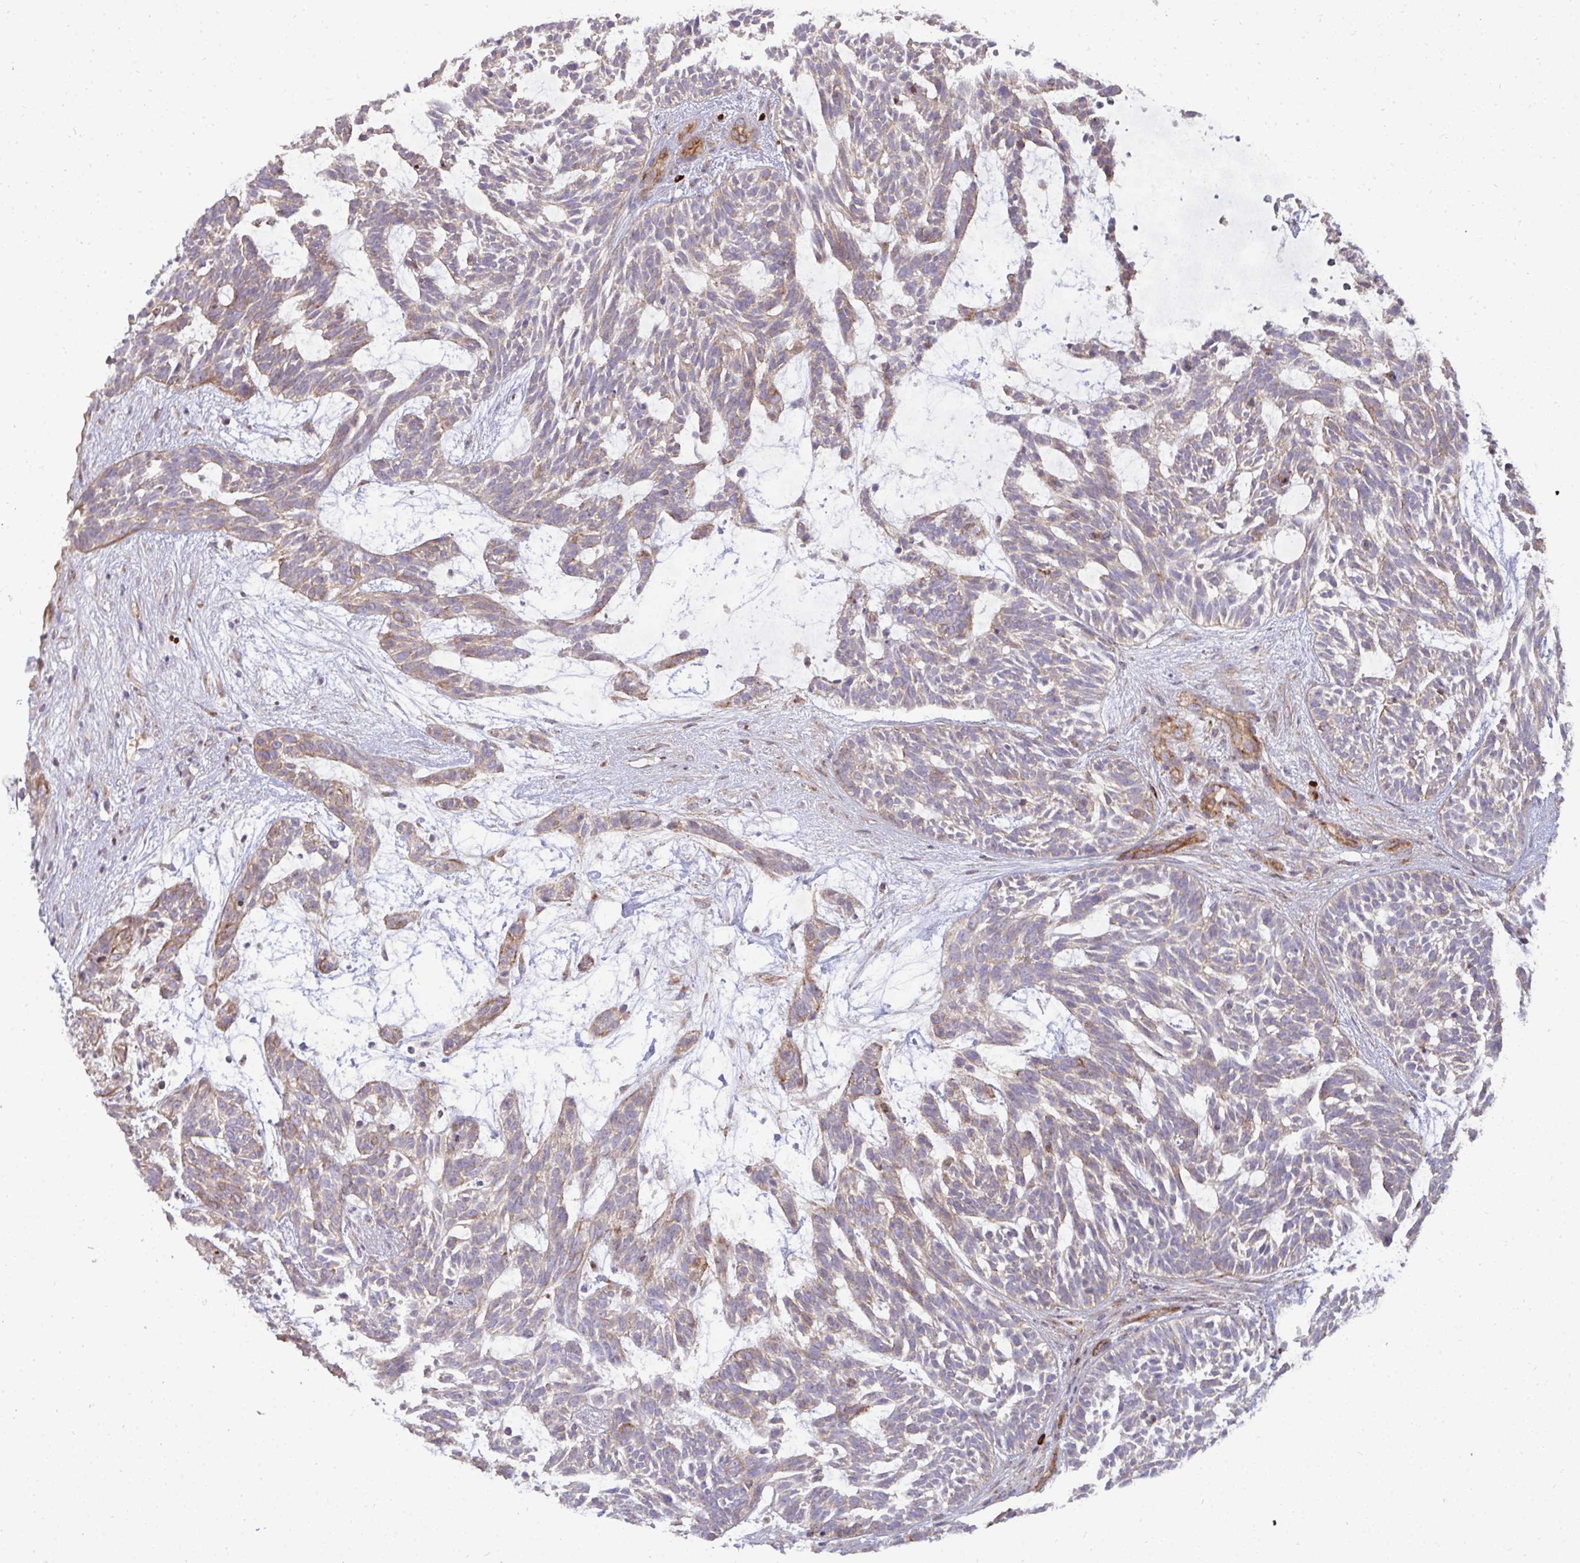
{"staining": {"intensity": "weak", "quantity": "25%-75%", "location": "cytoplasmic/membranous"}, "tissue": "skin cancer", "cell_type": "Tumor cells", "image_type": "cancer", "snomed": [{"axis": "morphology", "description": "Basal cell carcinoma"}, {"axis": "topography", "description": "Skin"}, {"axis": "topography", "description": "Skin, foot"}], "caption": "An image of human skin cancer (basal cell carcinoma) stained for a protein demonstrates weak cytoplasmic/membranous brown staining in tumor cells.", "gene": "SH2D1B", "patient": {"sex": "female", "age": 77}}